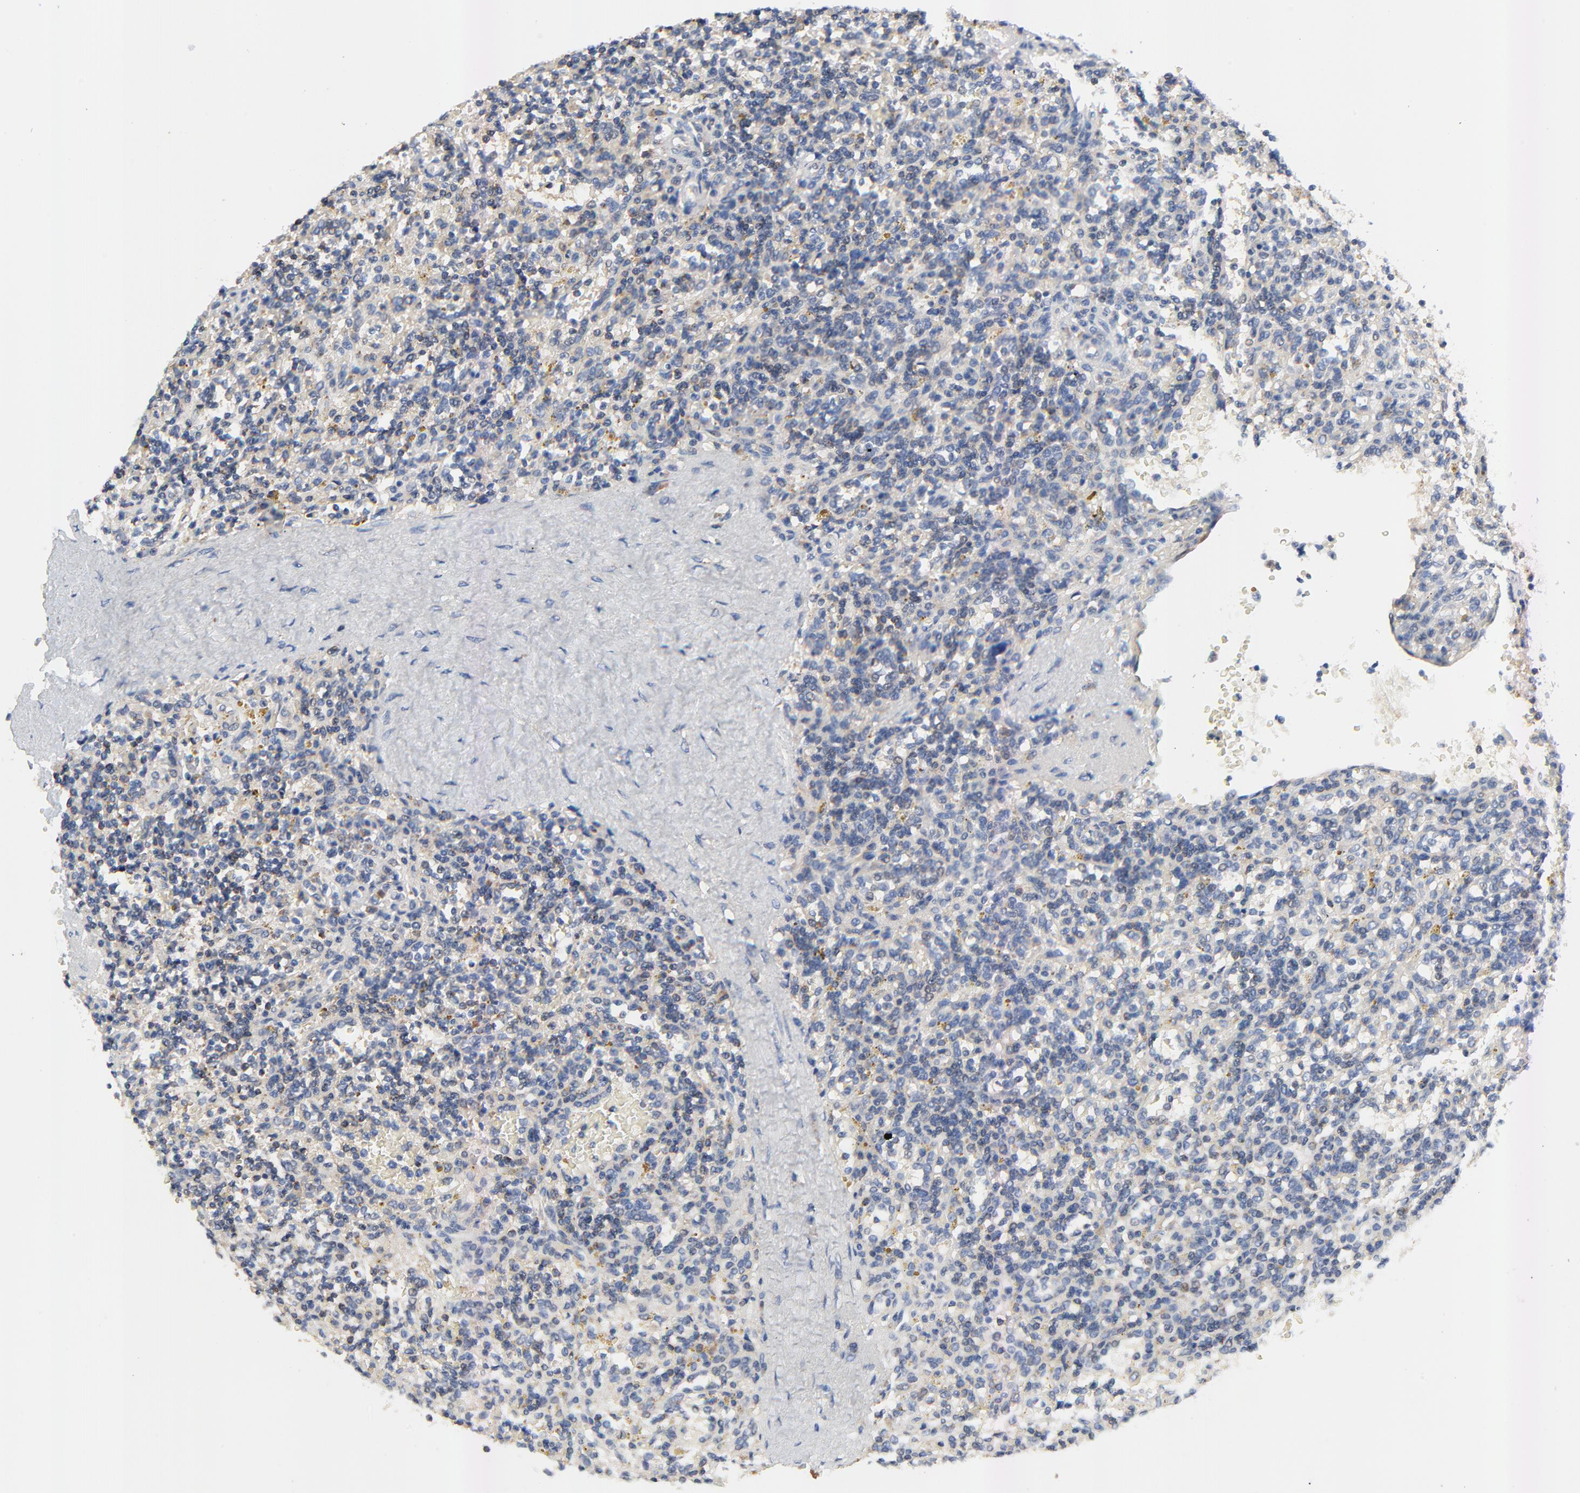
{"staining": {"intensity": "negative", "quantity": "none", "location": "none"}, "tissue": "lymphoma", "cell_type": "Tumor cells", "image_type": "cancer", "snomed": [{"axis": "morphology", "description": "Malignant lymphoma, non-Hodgkin's type, Low grade"}, {"axis": "topography", "description": "Spleen"}], "caption": "IHC of malignant lymphoma, non-Hodgkin's type (low-grade) shows no positivity in tumor cells.", "gene": "VAV2", "patient": {"sex": "male", "age": 67}}